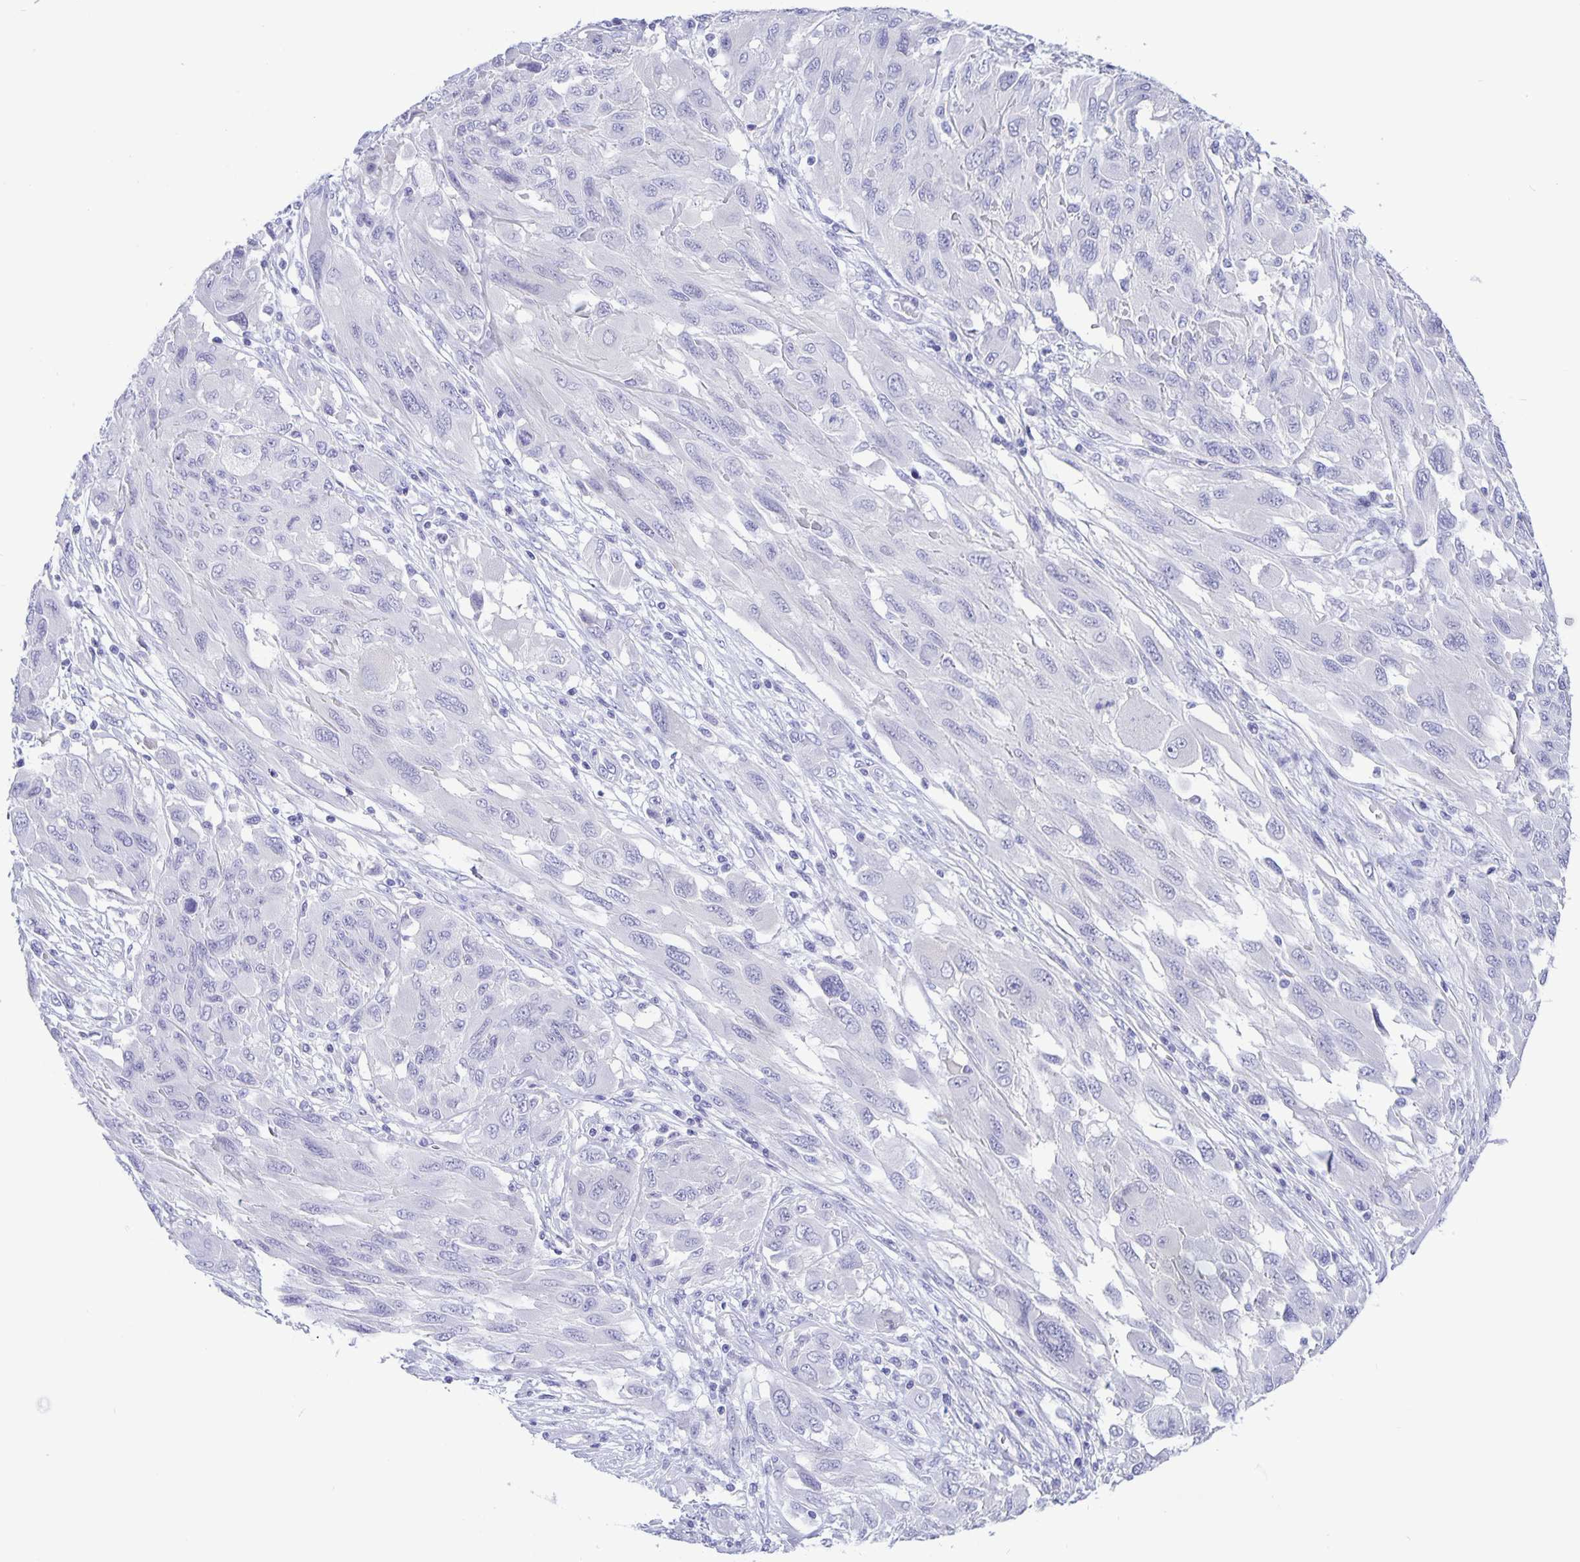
{"staining": {"intensity": "negative", "quantity": "none", "location": "none"}, "tissue": "melanoma", "cell_type": "Tumor cells", "image_type": "cancer", "snomed": [{"axis": "morphology", "description": "Malignant melanoma, NOS"}, {"axis": "topography", "description": "Skin"}], "caption": "IHC of human melanoma reveals no expression in tumor cells.", "gene": "ERMN", "patient": {"sex": "female", "age": 91}}